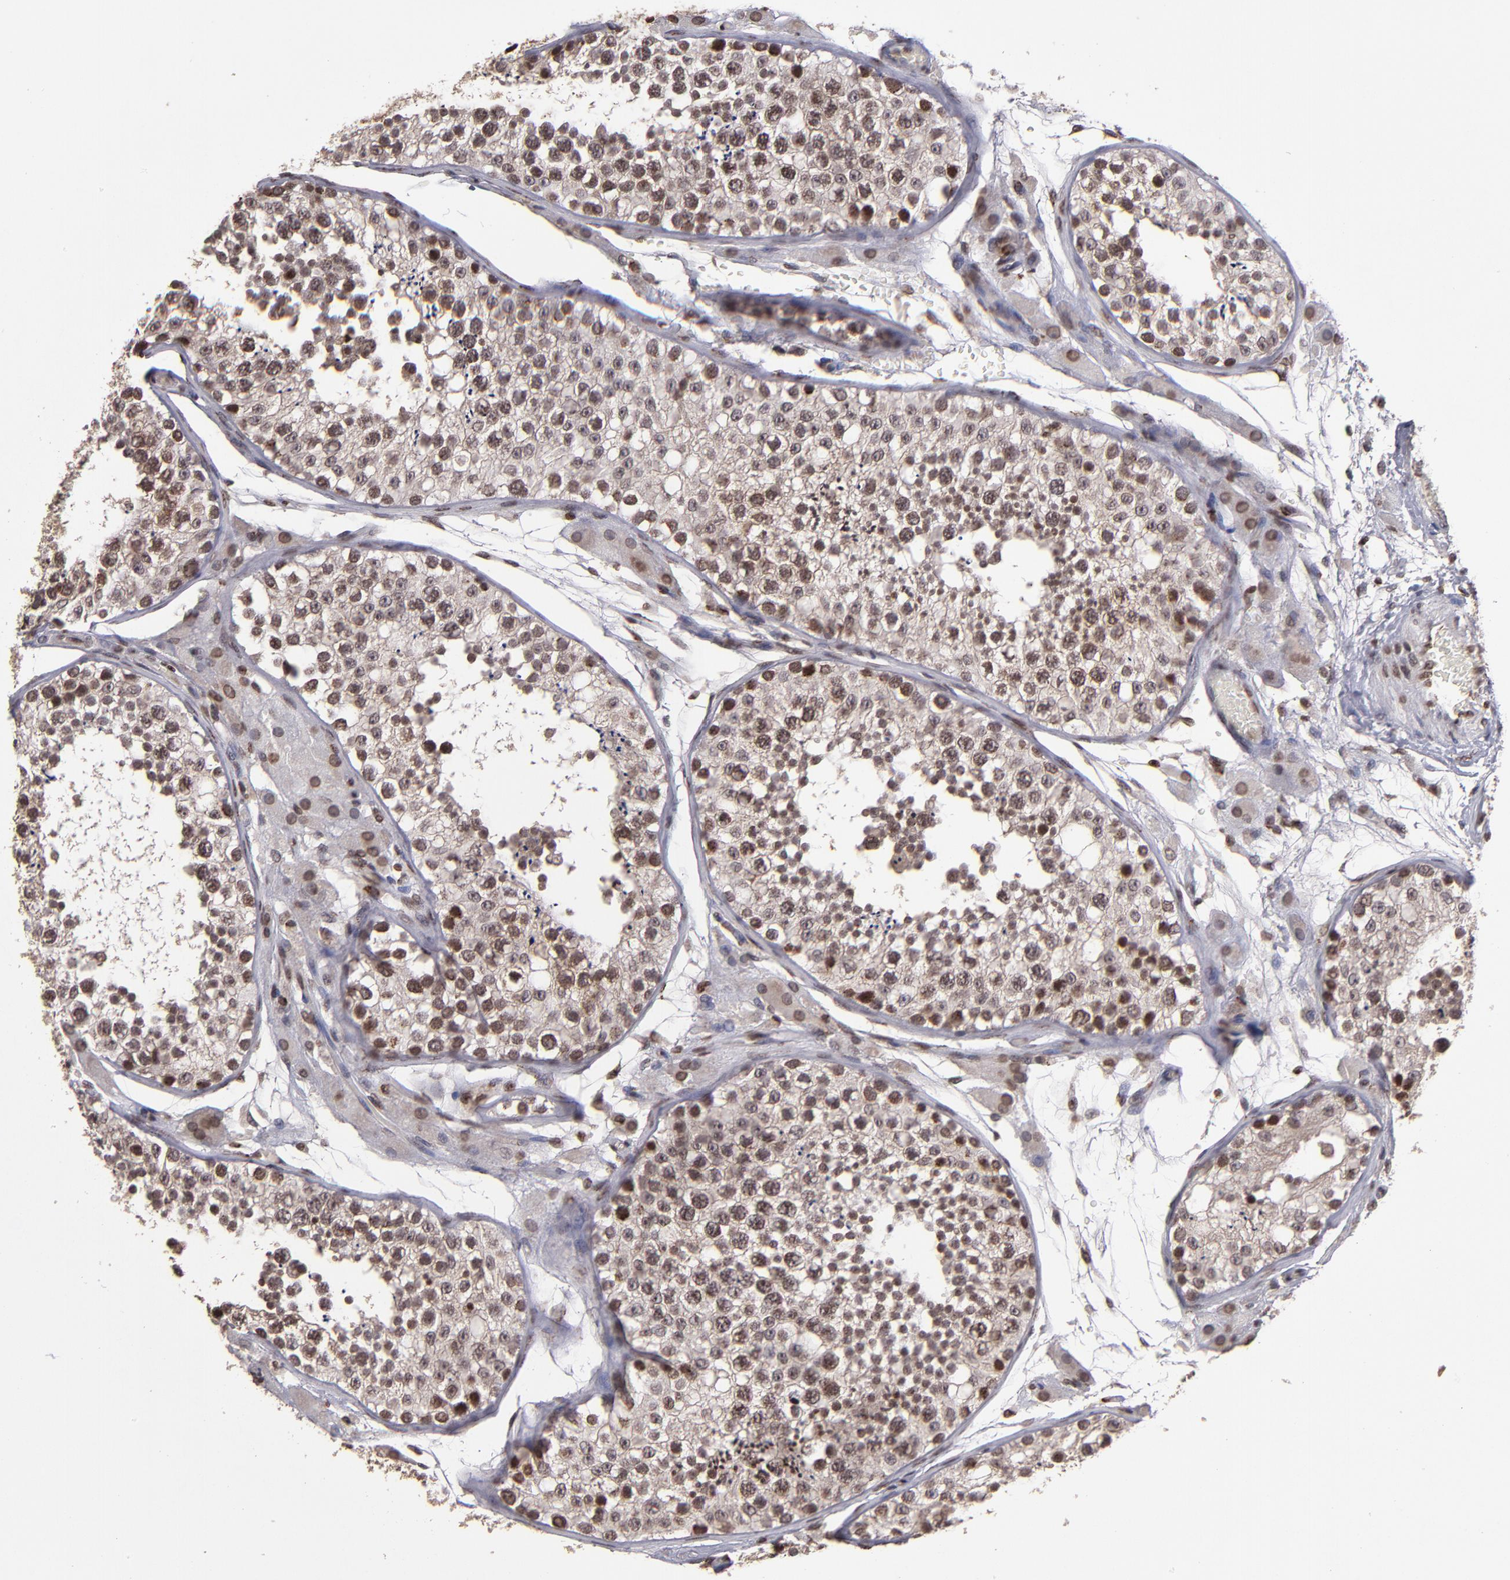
{"staining": {"intensity": "moderate", "quantity": ">75%", "location": "cytoplasmic/membranous,nuclear"}, "tissue": "testis", "cell_type": "Cells in seminiferous ducts", "image_type": "normal", "snomed": [{"axis": "morphology", "description": "Normal tissue, NOS"}, {"axis": "topography", "description": "Testis"}], "caption": "IHC histopathology image of benign testis: testis stained using immunohistochemistry demonstrates medium levels of moderate protein expression localized specifically in the cytoplasmic/membranous,nuclear of cells in seminiferous ducts, appearing as a cytoplasmic/membranous,nuclear brown color.", "gene": "CSDC2", "patient": {"sex": "male", "age": 26}}